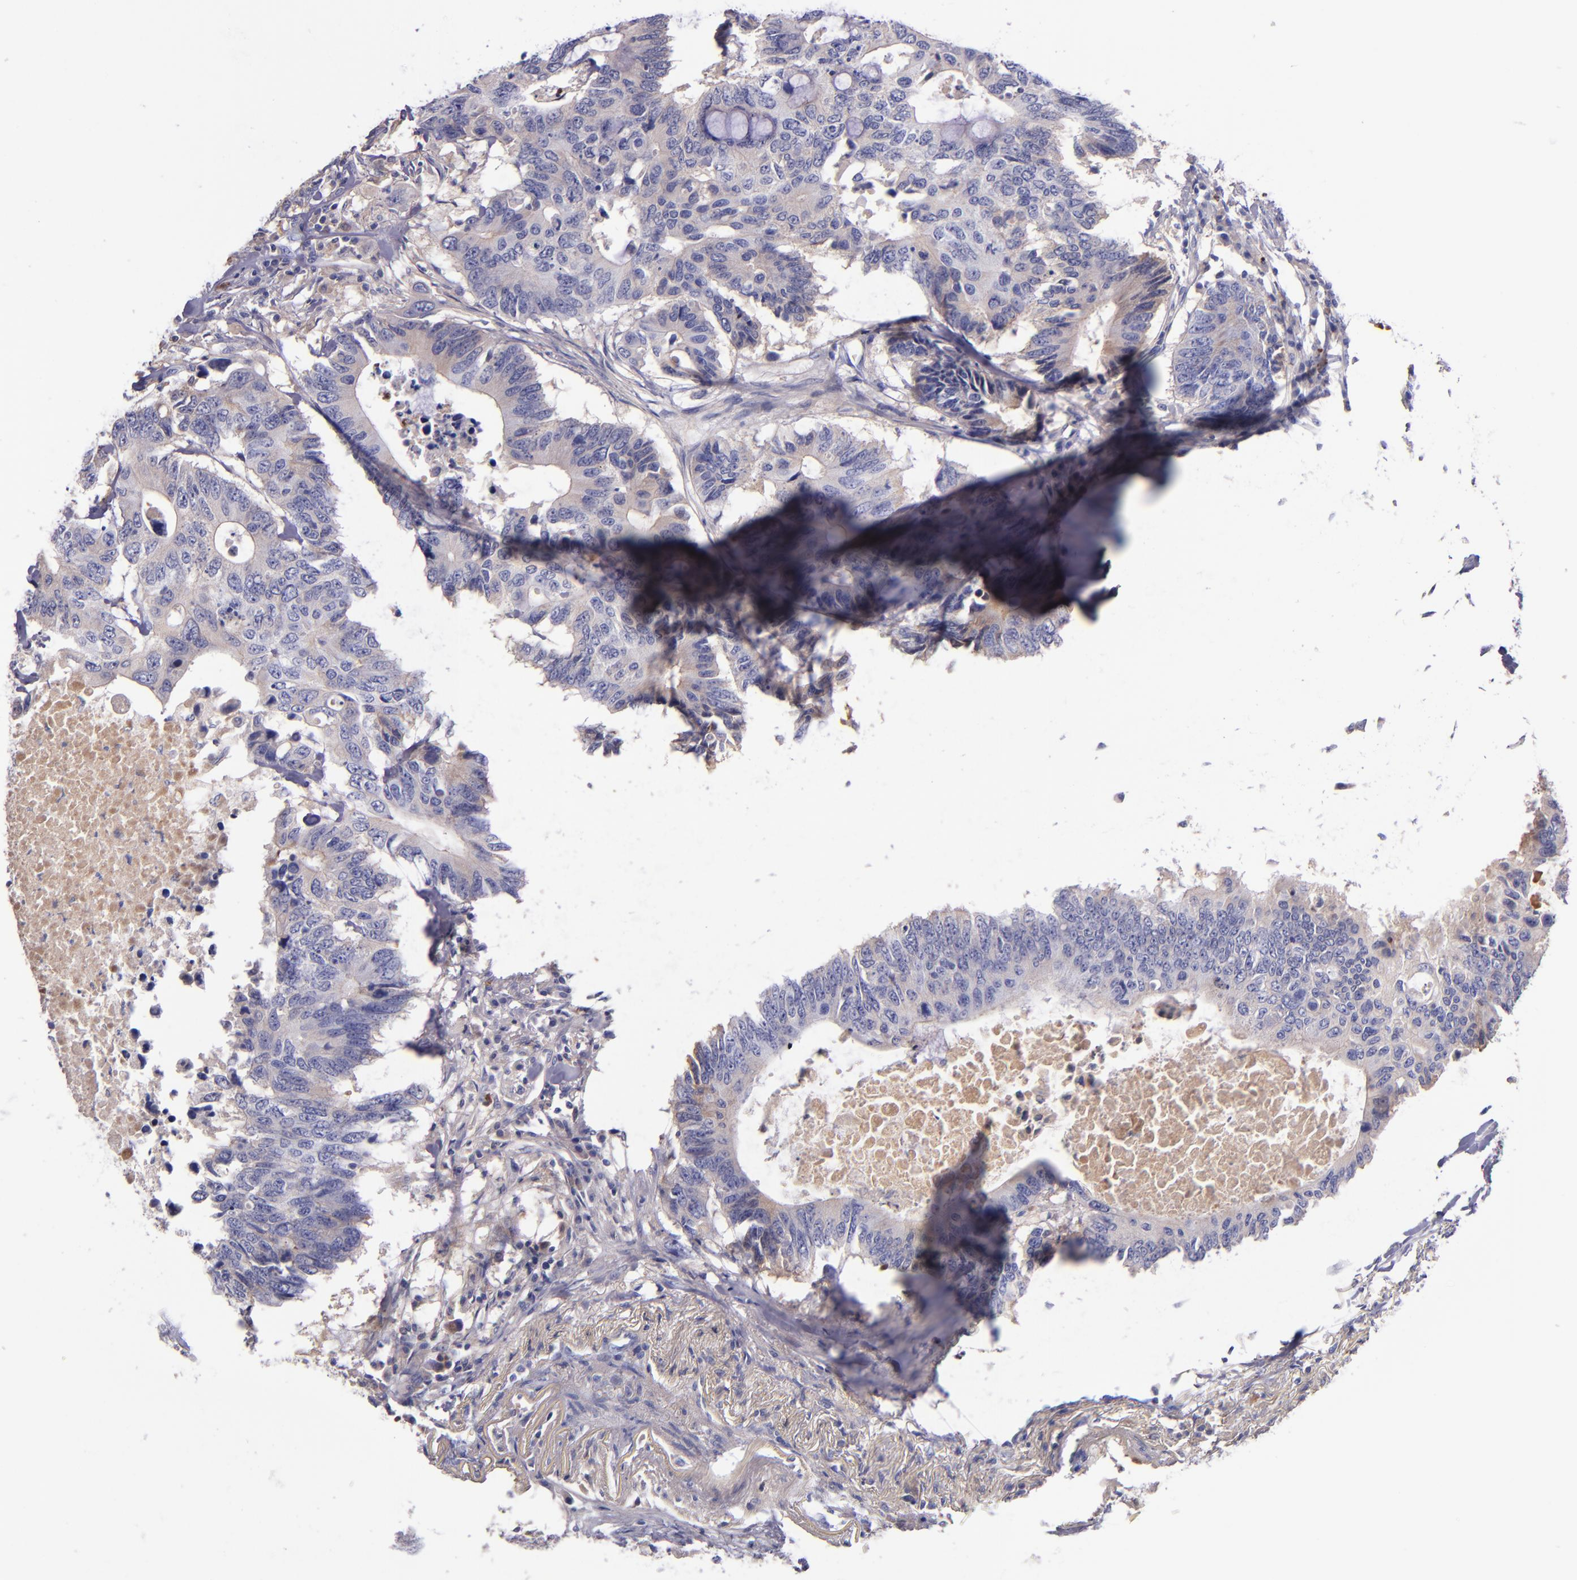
{"staining": {"intensity": "weak", "quantity": "25%-75%", "location": "cytoplasmic/membranous"}, "tissue": "colorectal cancer", "cell_type": "Tumor cells", "image_type": "cancer", "snomed": [{"axis": "morphology", "description": "Adenocarcinoma, NOS"}, {"axis": "topography", "description": "Colon"}], "caption": "Immunohistochemistry (DAB (3,3'-diaminobenzidine)) staining of adenocarcinoma (colorectal) displays weak cytoplasmic/membranous protein positivity in approximately 25%-75% of tumor cells.", "gene": "KNG1", "patient": {"sex": "male", "age": 71}}